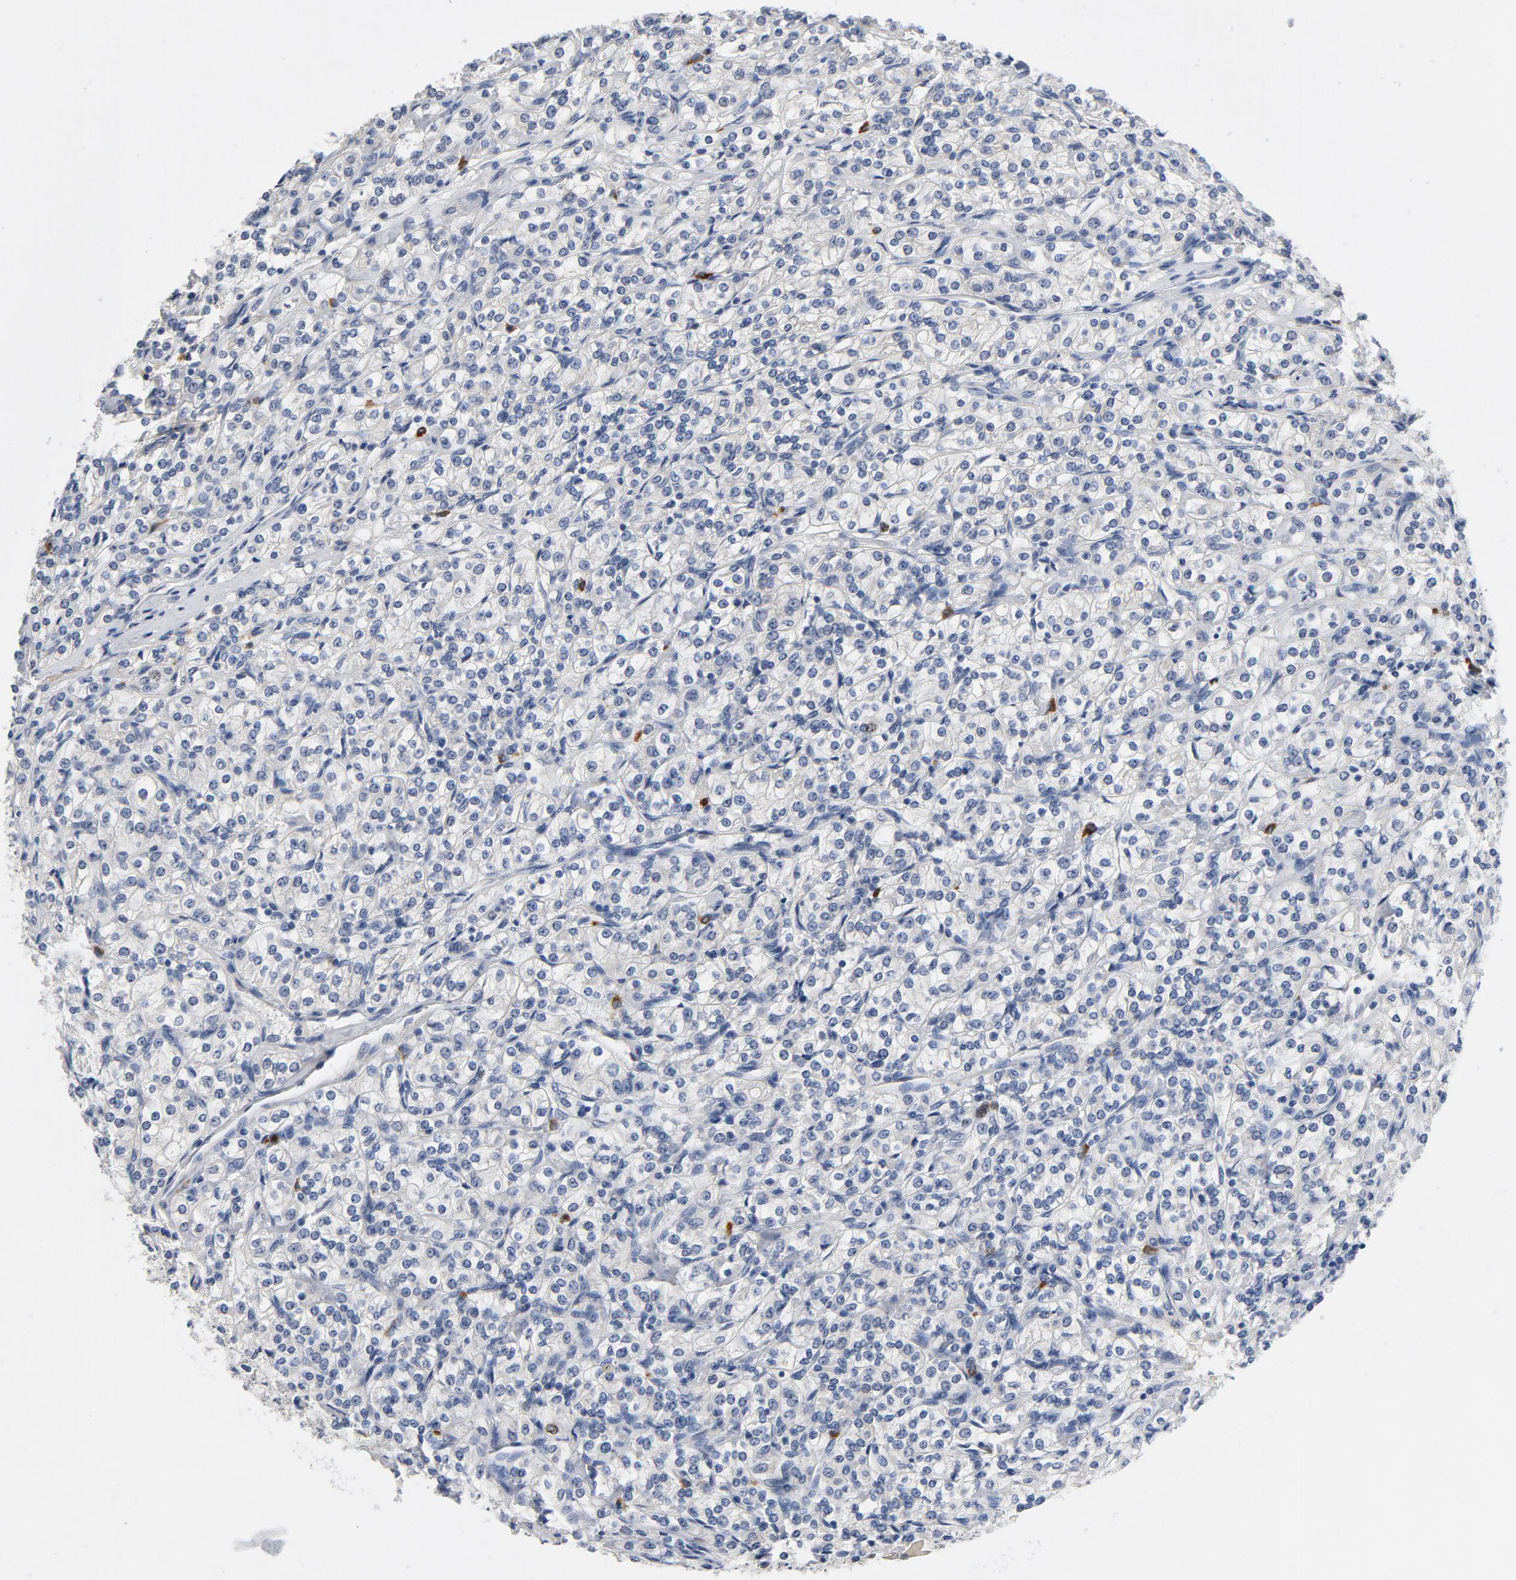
{"staining": {"intensity": "negative", "quantity": "none", "location": "none"}, "tissue": "renal cancer", "cell_type": "Tumor cells", "image_type": "cancer", "snomed": [{"axis": "morphology", "description": "Adenocarcinoma, NOS"}, {"axis": "topography", "description": "Kidney"}], "caption": "The histopathology image displays no significant expression in tumor cells of renal cancer. (Brightfield microscopy of DAB IHC at high magnification).", "gene": "BIRC5", "patient": {"sex": "male", "age": 77}}